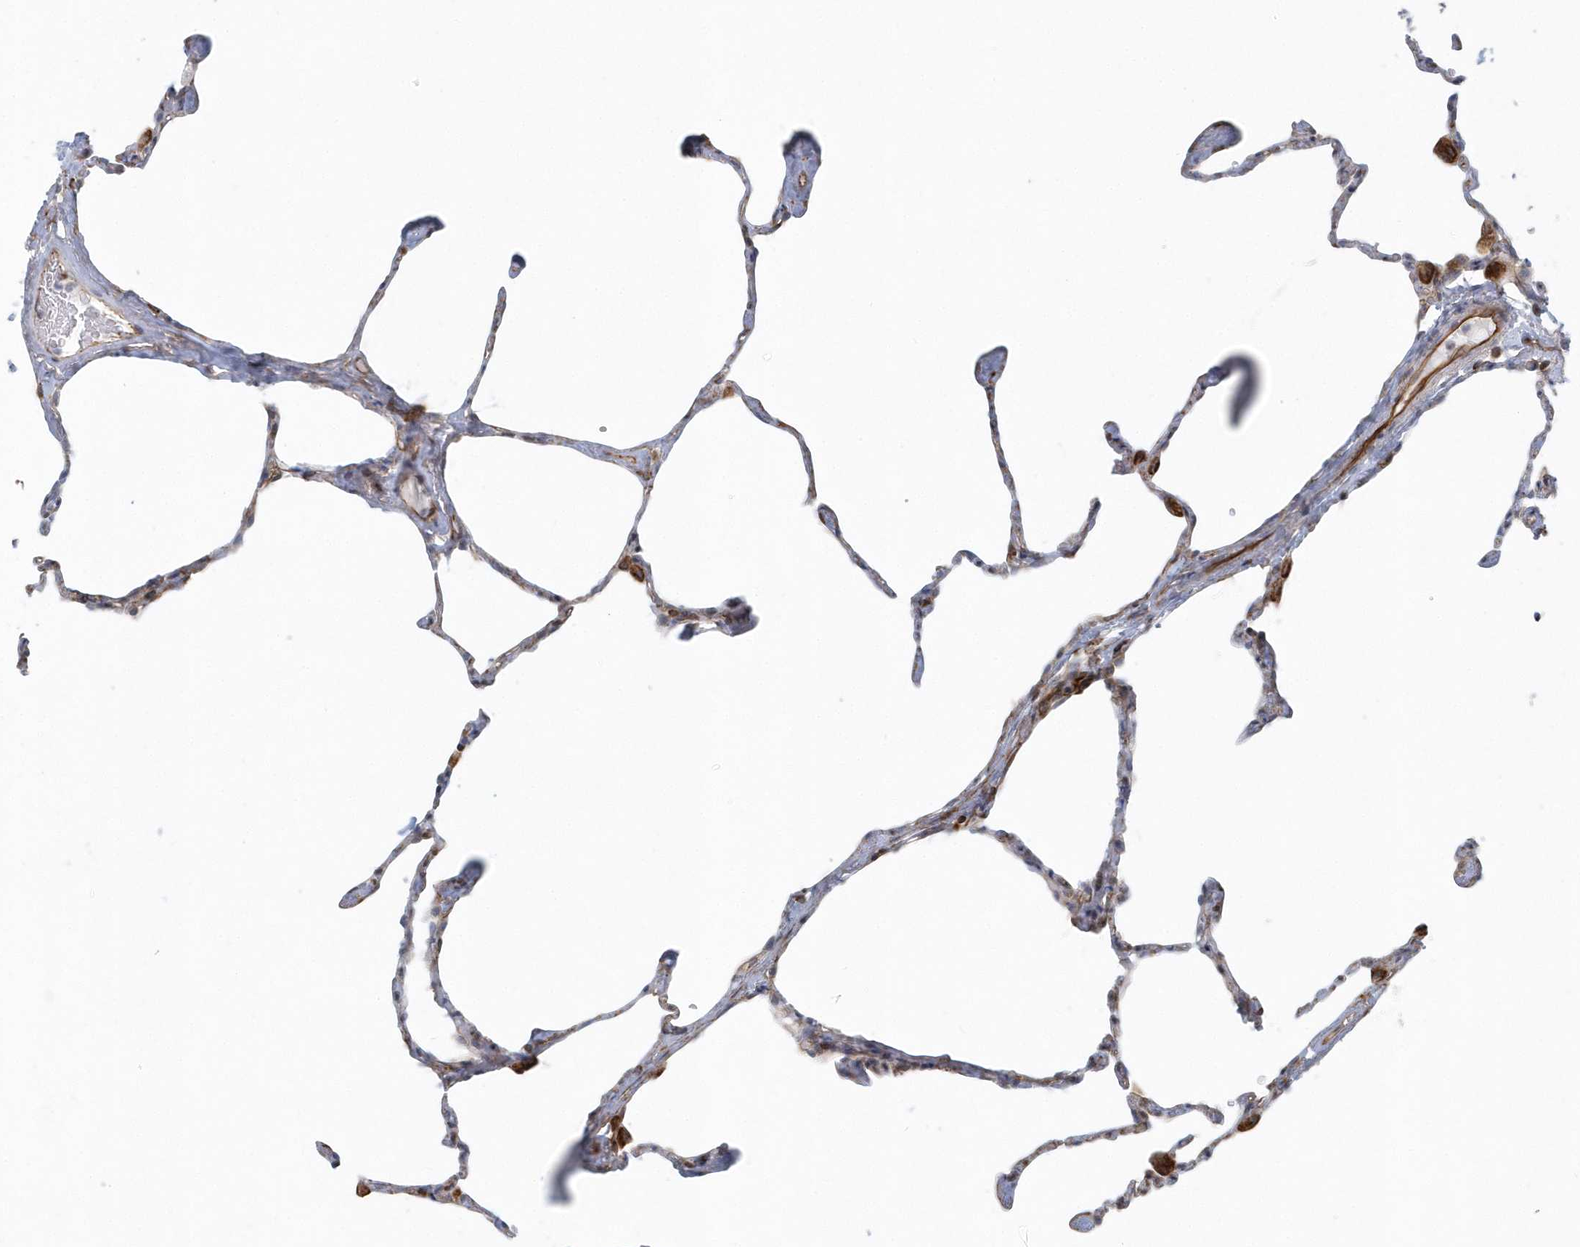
{"staining": {"intensity": "weak", "quantity": "25%-75%", "location": "cytoplasmic/membranous"}, "tissue": "lung", "cell_type": "Alveolar cells", "image_type": "normal", "snomed": [{"axis": "morphology", "description": "Normal tissue, NOS"}, {"axis": "topography", "description": "Lung"}], "caption": "Immunohistochemical staining of unremarkable lung demonstrates weak cytoplasmic/membranous protein staining in approximately 25%-75% of alveolar cells. Immunohistochemistry stains the protein of interest in brown and the nuclei are stained blue.", "gene": "GPR152", "patient": {"sex": "male", "age": 65}}